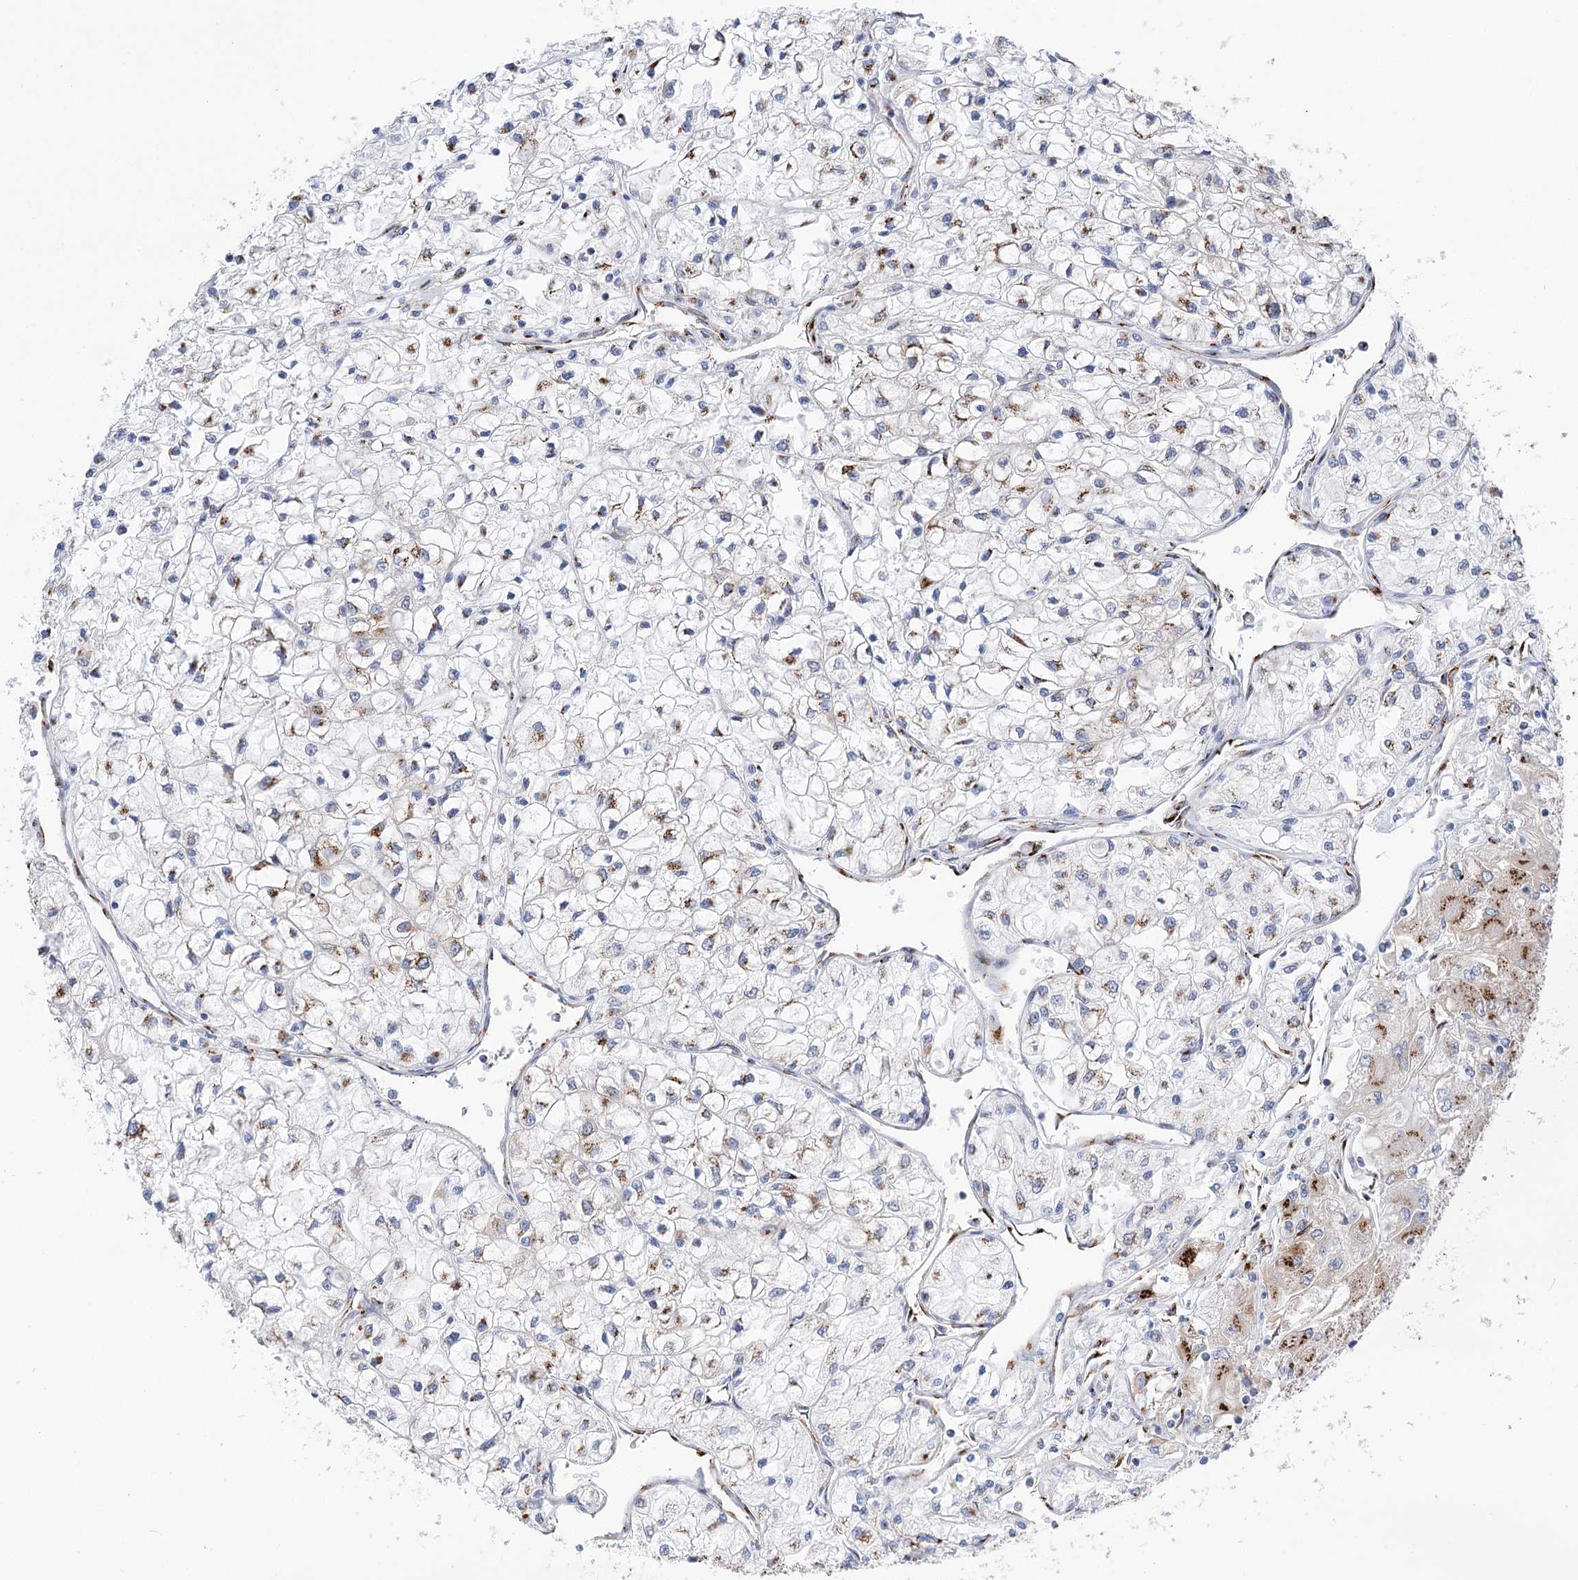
{"staining": {"intensity": "moderate", "quantity": "<25%", "location": "cytoplasmic/membranous"}, "tissue": "renal cancer", "cell_type": "Tumor cells", "image_type": "cancer", "snomed": [{"axis": "morphology", "description": "Adenocarcinoma, NOS"}, {"axis": "topography", "description": "Kidney"}], "caption": "Protein expression analysis of human adenocarcinoma (renal) reveals moderate cytoplasmic/membranous positivity in approximately <25% of tumor cells.", "gene": "TMEM165", "patient": {"sex": "male", "age": 80}}